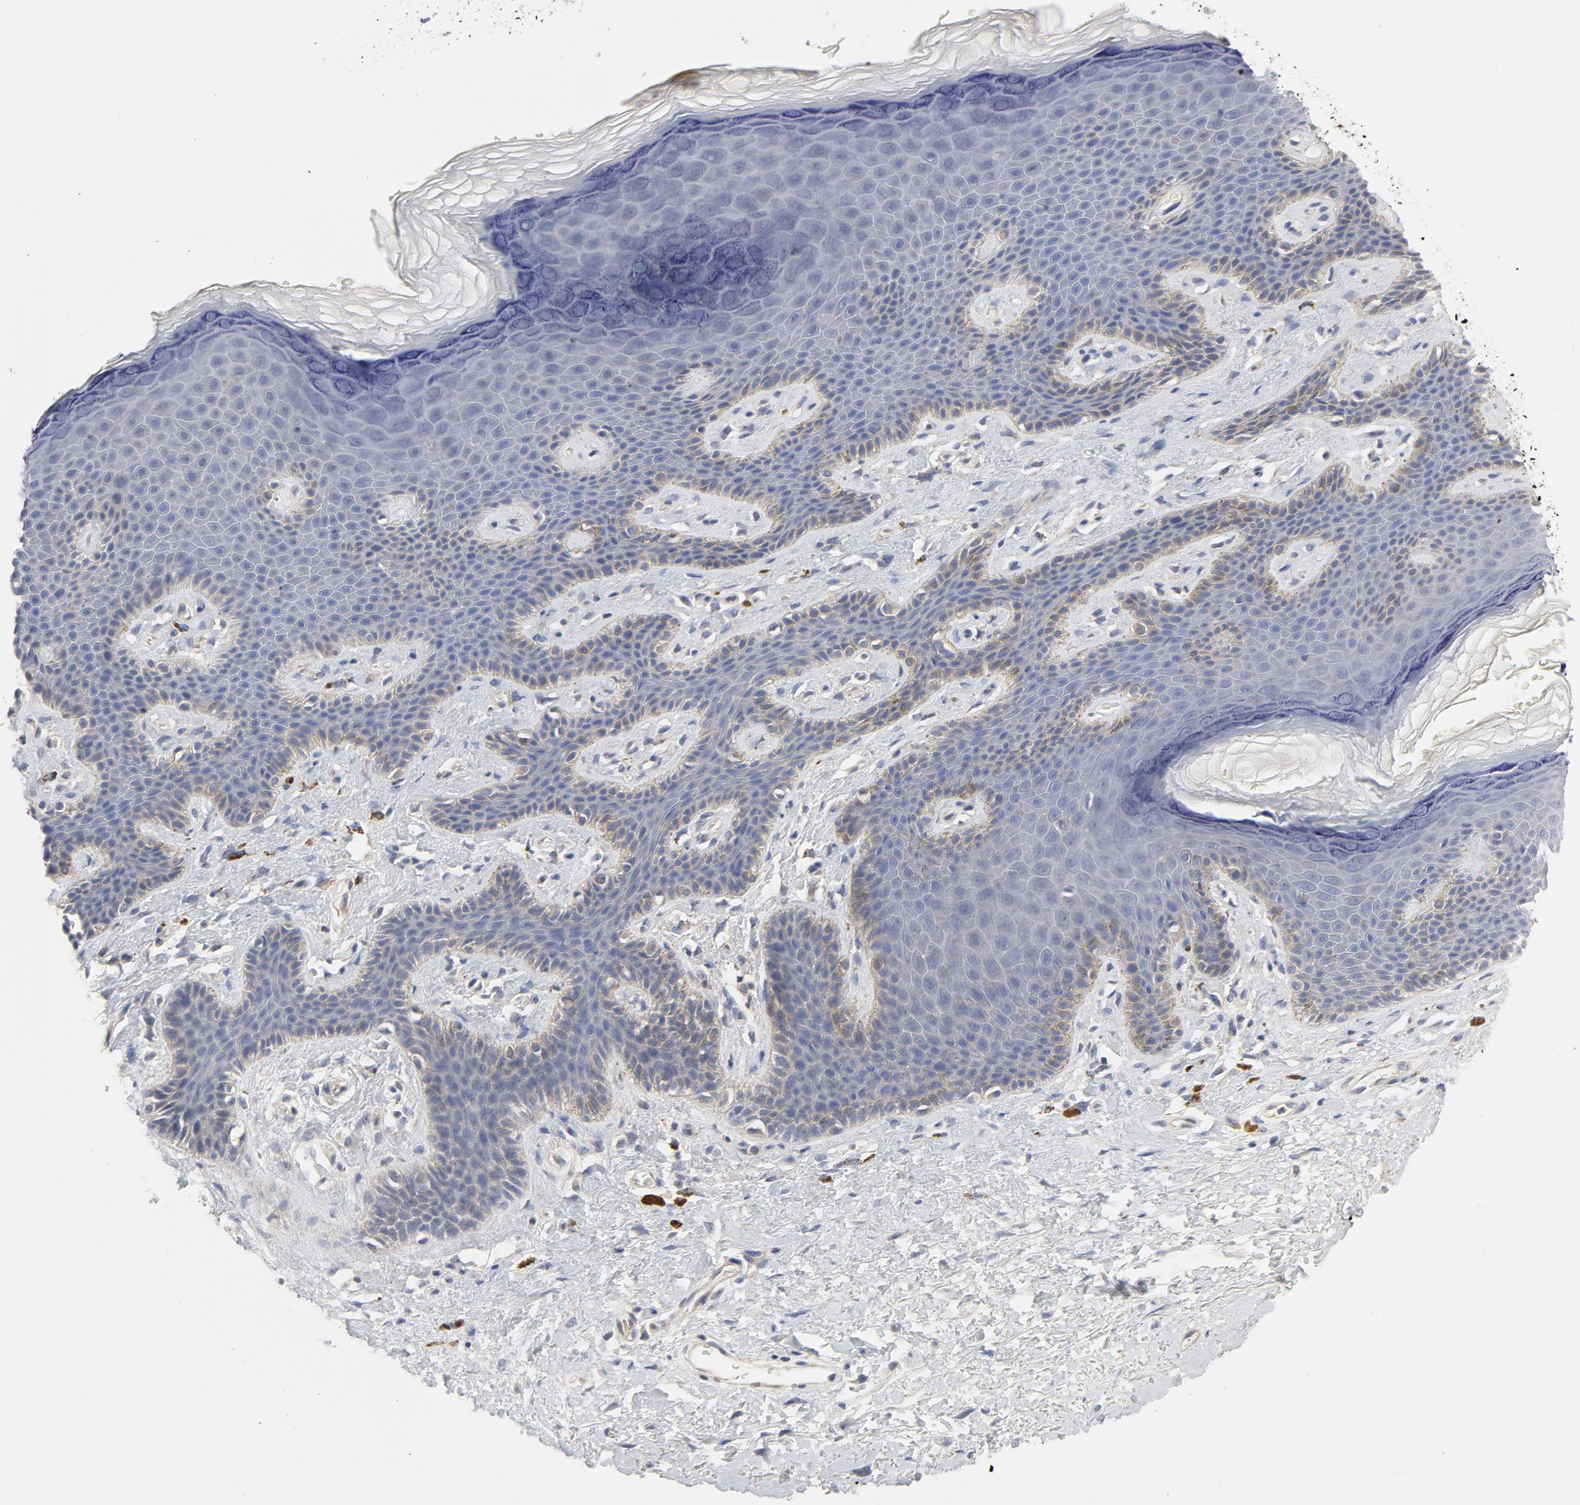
{"staining": {"intensity": "weak", "quantity": "<25%", "location": "cytoplasmic/membranous"}, "tissue": "skin", "cell_type": "Epidermal cells", "image_type": "normal", "snomed": [{"axis": "morphology", "description": "Normal tissue, NOS"}, {"axis": "topography", "description": "Anal"}], "caption": "IHC of benign human skin displays no expression in epidermal cells. (DAB IHC visualized using brightfield microscopy, high magnification).", "gene": "ROCK1", "patient": {"sex": "female", "age": 46}}